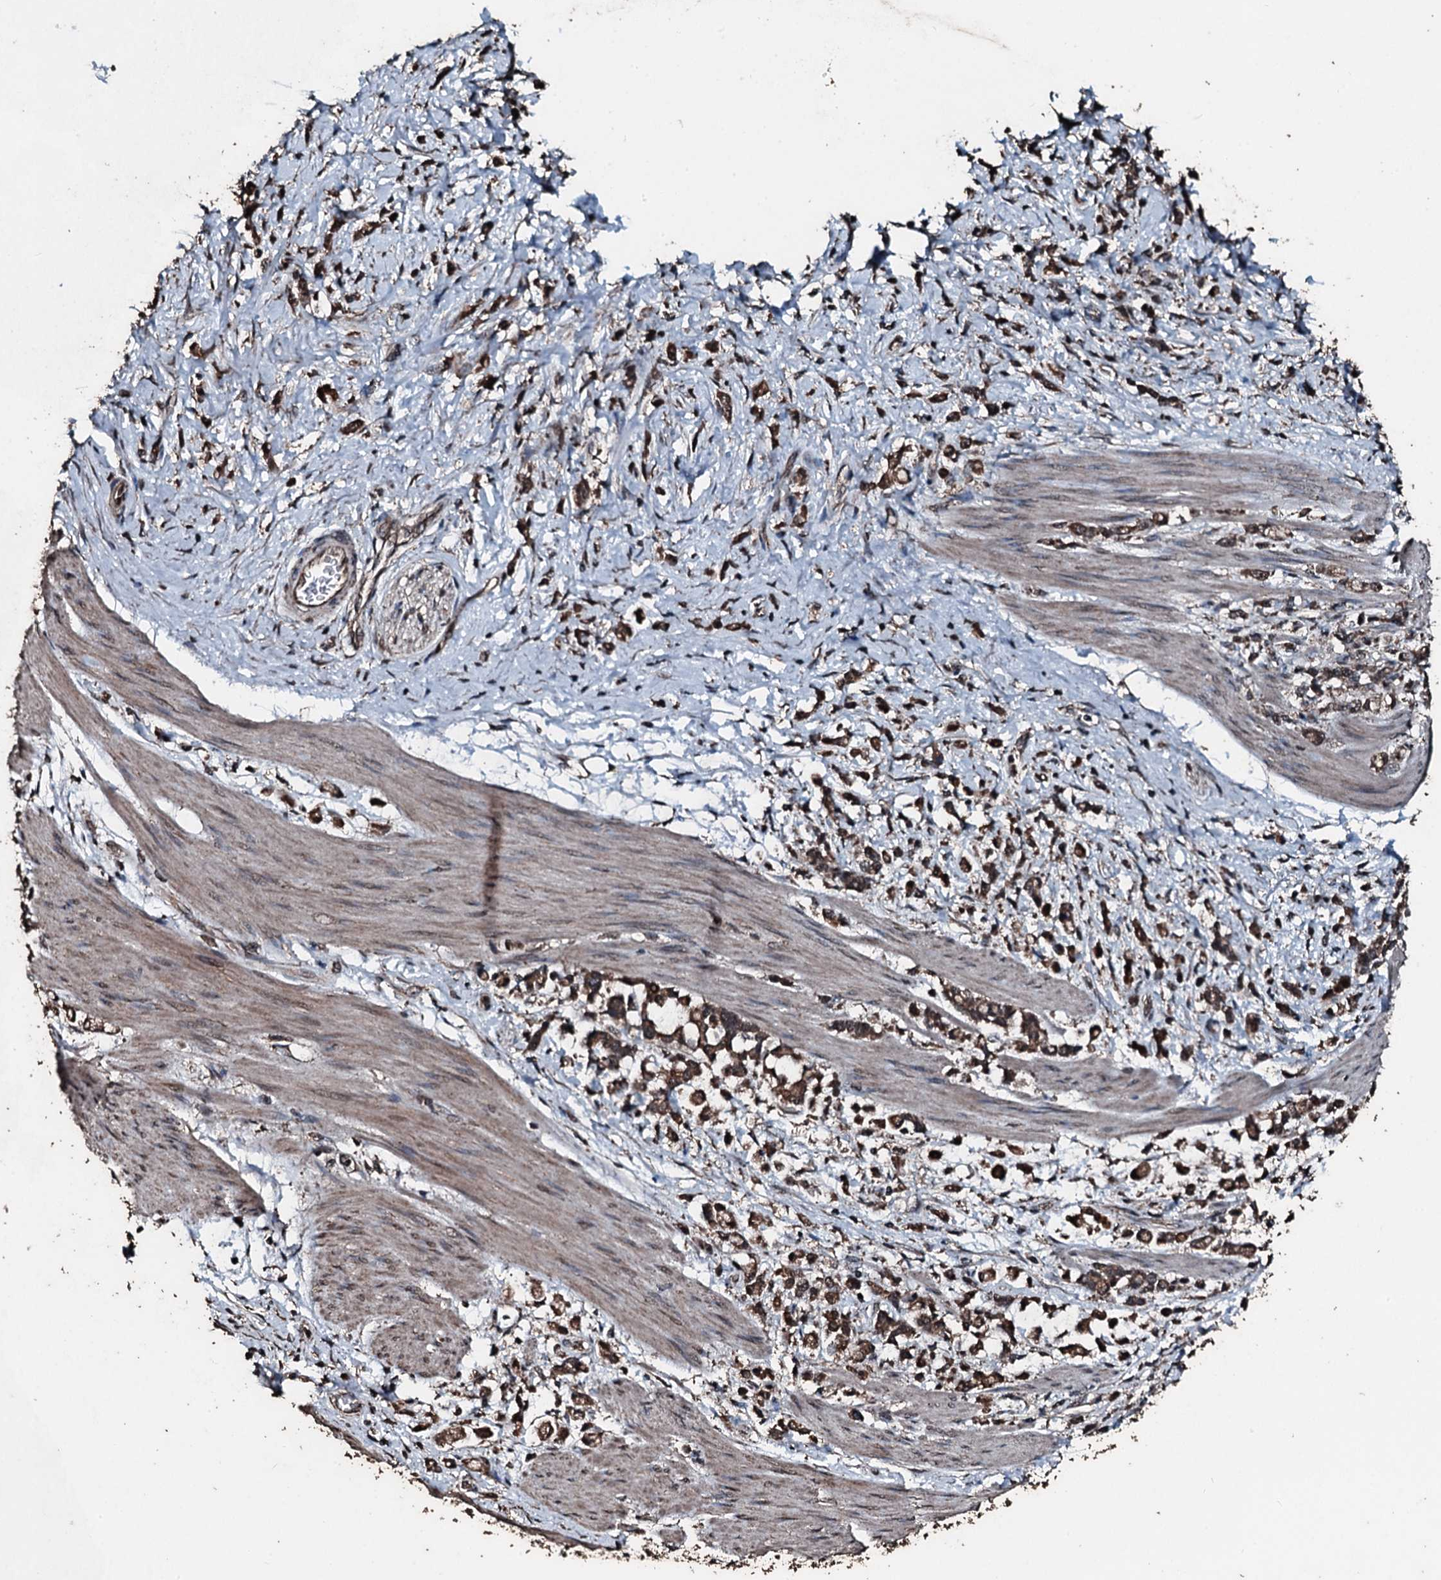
{"staining": {"intensity": "moderate", "quantity": ">75%", "location": "cytoplasmic/membranous,nuclear"}, "tissue": "stomach cancer", "cell_type": "Tumor cells", "image_type": "cancer", "snomed": [{"axis": "morphology", "description": "Adenocarcinoma, NOS"}, {"axis": "topography", "description": "Stomach"}], "caption": "Immunohistochemical staining of stomach cancer (adenocarcinoma) demonstrates medium levels of moderate cytoplasmic/membranous and nuclear positivity in approximately >75% of tumor cells.", "gene": "FAAP24", "patient": {"sex": "female", "age": 60}}